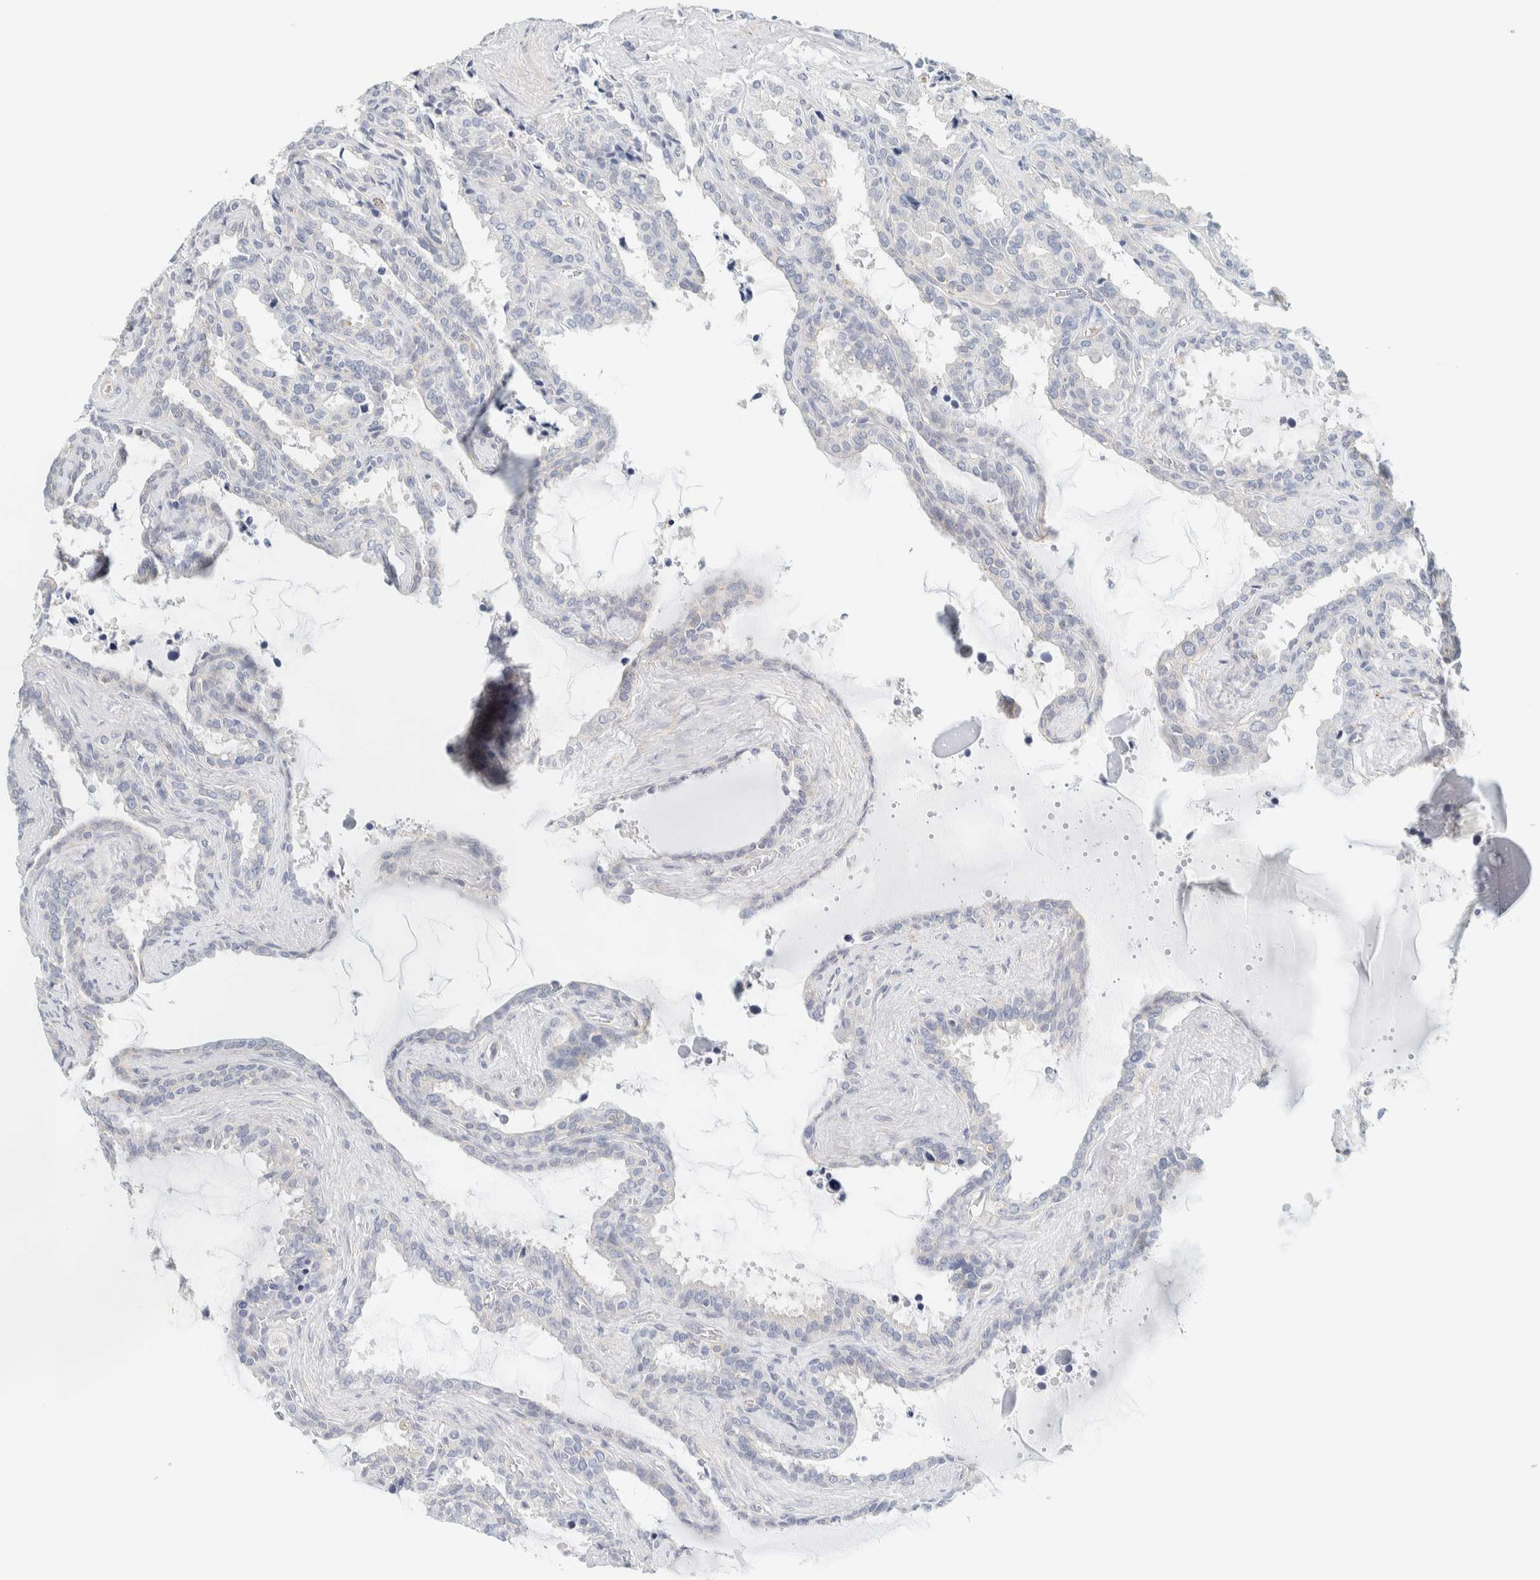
{"staining": {"intensity": "negative", "quantity": "none", "location": "none"}, "tissue": "seminal vesicle", "cell_type": "Glandular cells", "image_type": "normal", "snomed": [{"axis": "morphology", "description": "Normal tissue, NOS"}, {"axis": "topography", "description": "Seminal veicle"}], "caption": "Seminal vesicle stained for a protein using immunohistochemistry demonstrates no expression glandular cells.", "gene": "NDE1", "patient": {"sex": "male", "age": 46}}